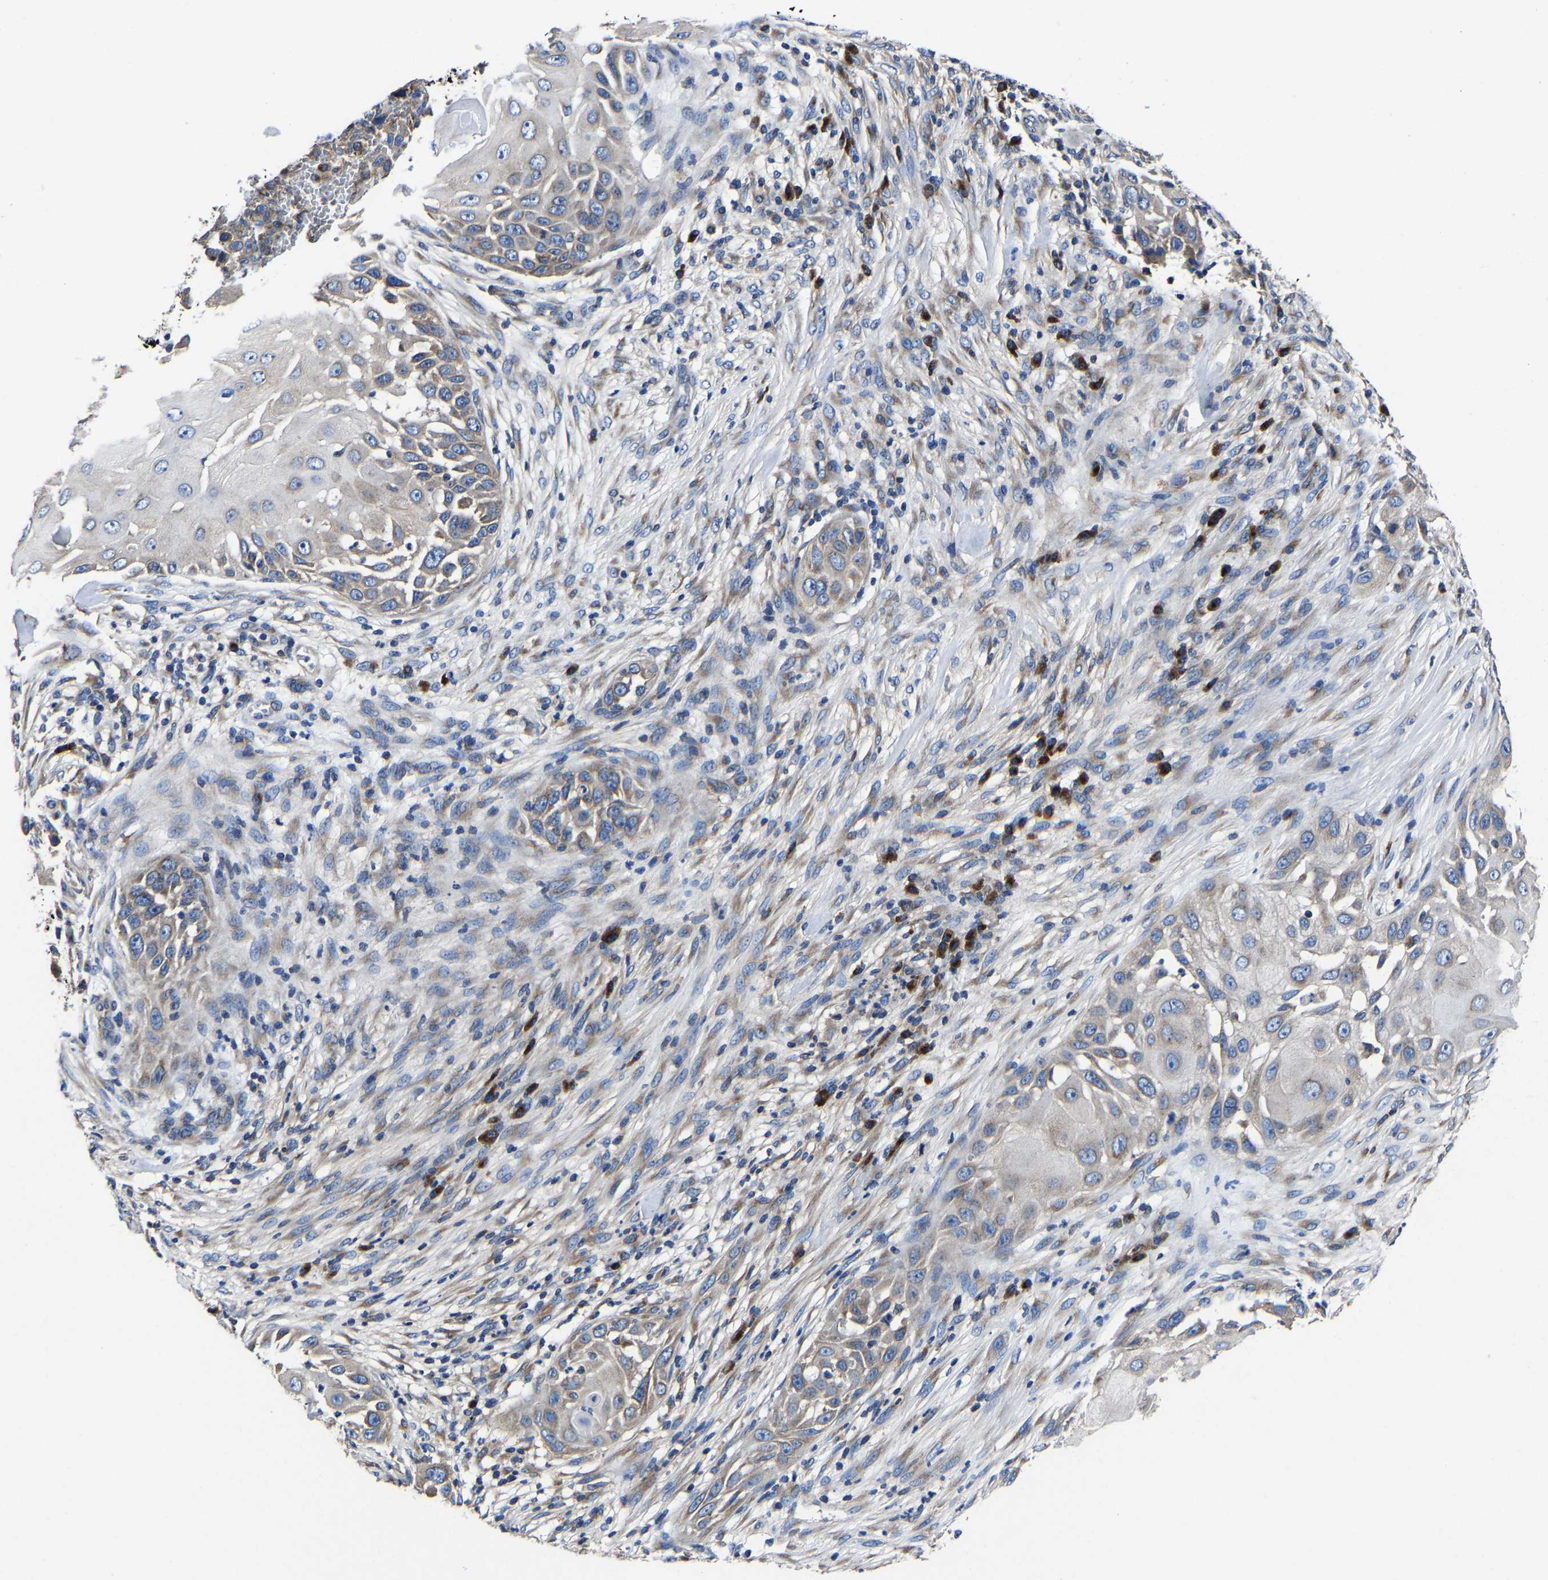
{"staining": {"intensity": "moderate", "quantity": "25%-75%", "location": "cytoplasmic/membranous"}, "tissue": "skin cancer", "cell_type": "Tumor cells", "image_type": "cancer", "snomed": [{"axis": "morphology", "description": "Squamous cell carcinoma, NOS"}, {"axis": "topography", "description": "Skin"}], "caption": "This micrograph reveals skin squamous cell carcinoma stained with immunohistochemistry to label a protein in brown. The cytoplasmic/membranous of tumor cells show moderate positivity for the protein. Nuclei are counter-stained blue.", "gene": "EBAG9", "patient": {"sex": "female", "age": 44}}